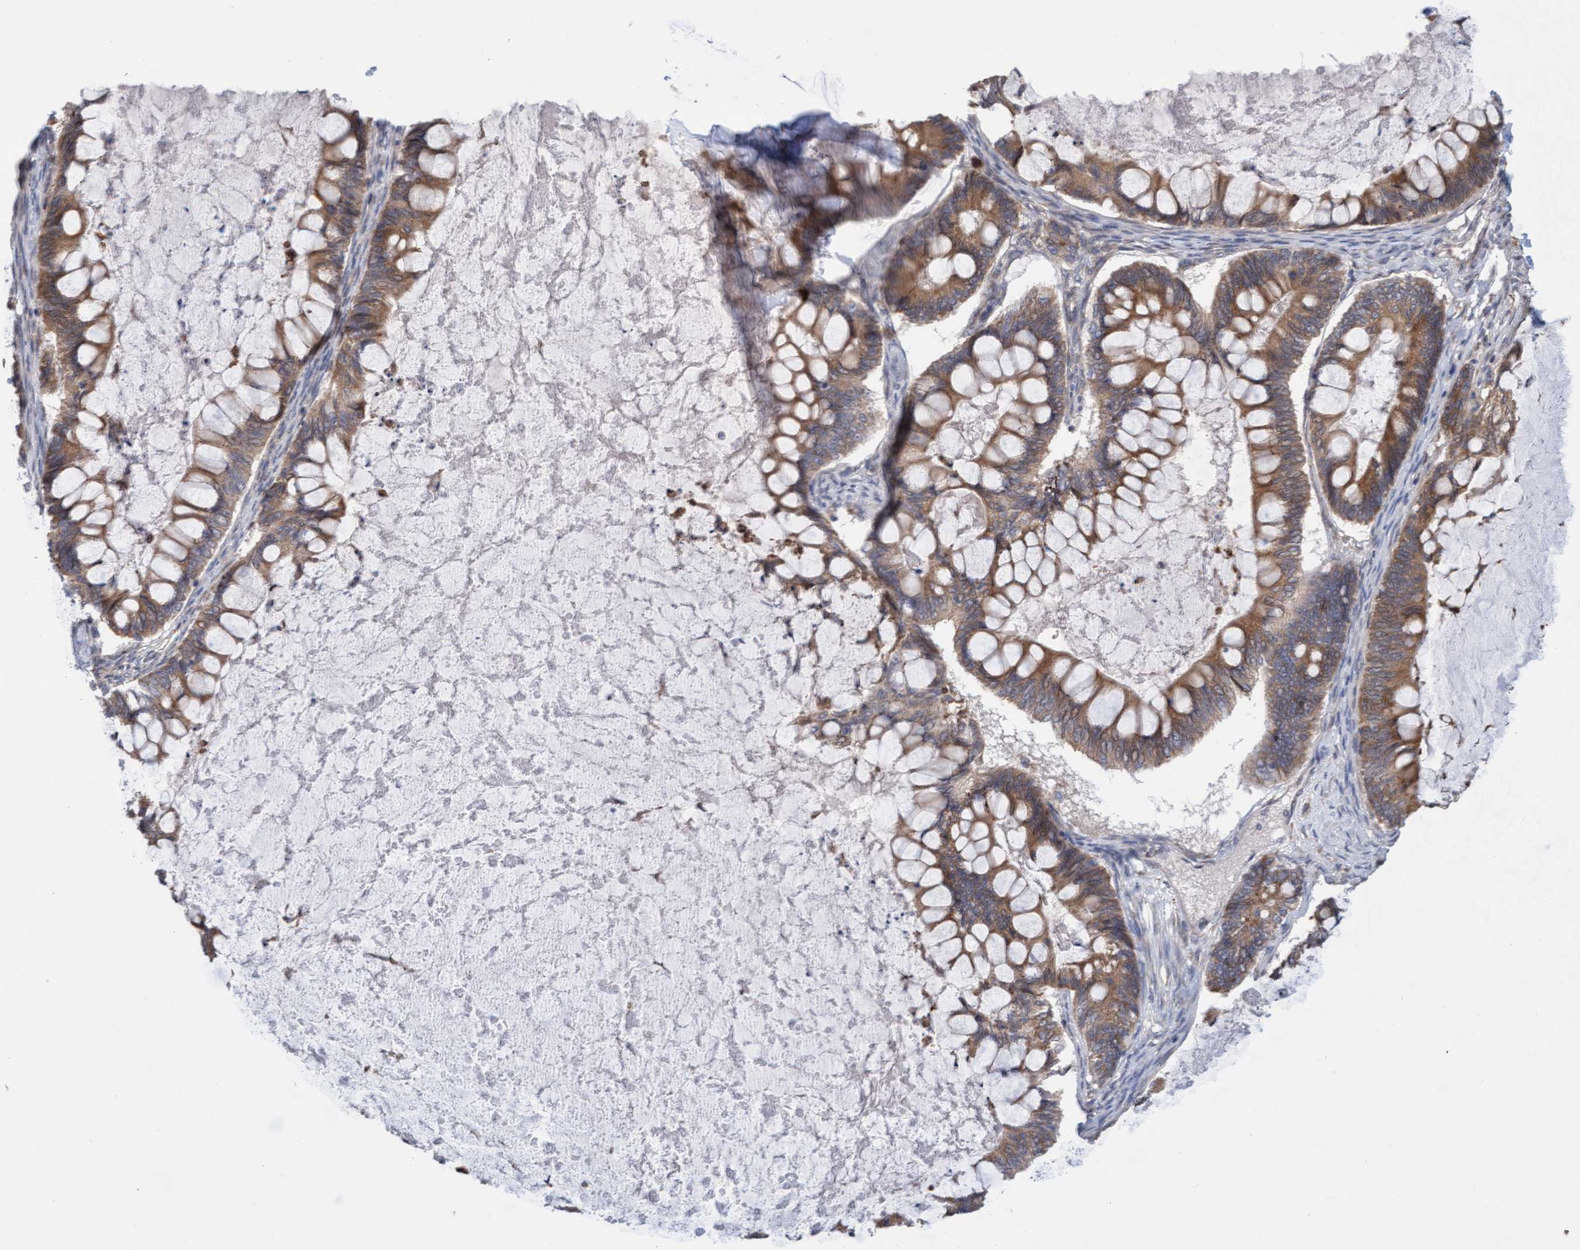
{"staining": {"intensity": "moderate", "quantity": ">75%", "location": "cytoplasmic/membranous"}, "tissue": "ovarian cancer", "cell_type": "Tumor cells", "image_type": "cancer", "snomed": [{"axis": "morphology", "description": "Cystadenocarcinoma, mucinous, NOS"}, {"axis": "topography", "description": "Ovary"}], "caption": "IHC (DAB (3,3'-diaminobenzidine)) staining of ovarian cancer (mucinous cystadenocarcinoma) displays moderate cytoplasmic/membranous protein expression in about >75% of tumor cells.", "gene": "MMP8", "patient": {"sex": "female", "age": 61}}